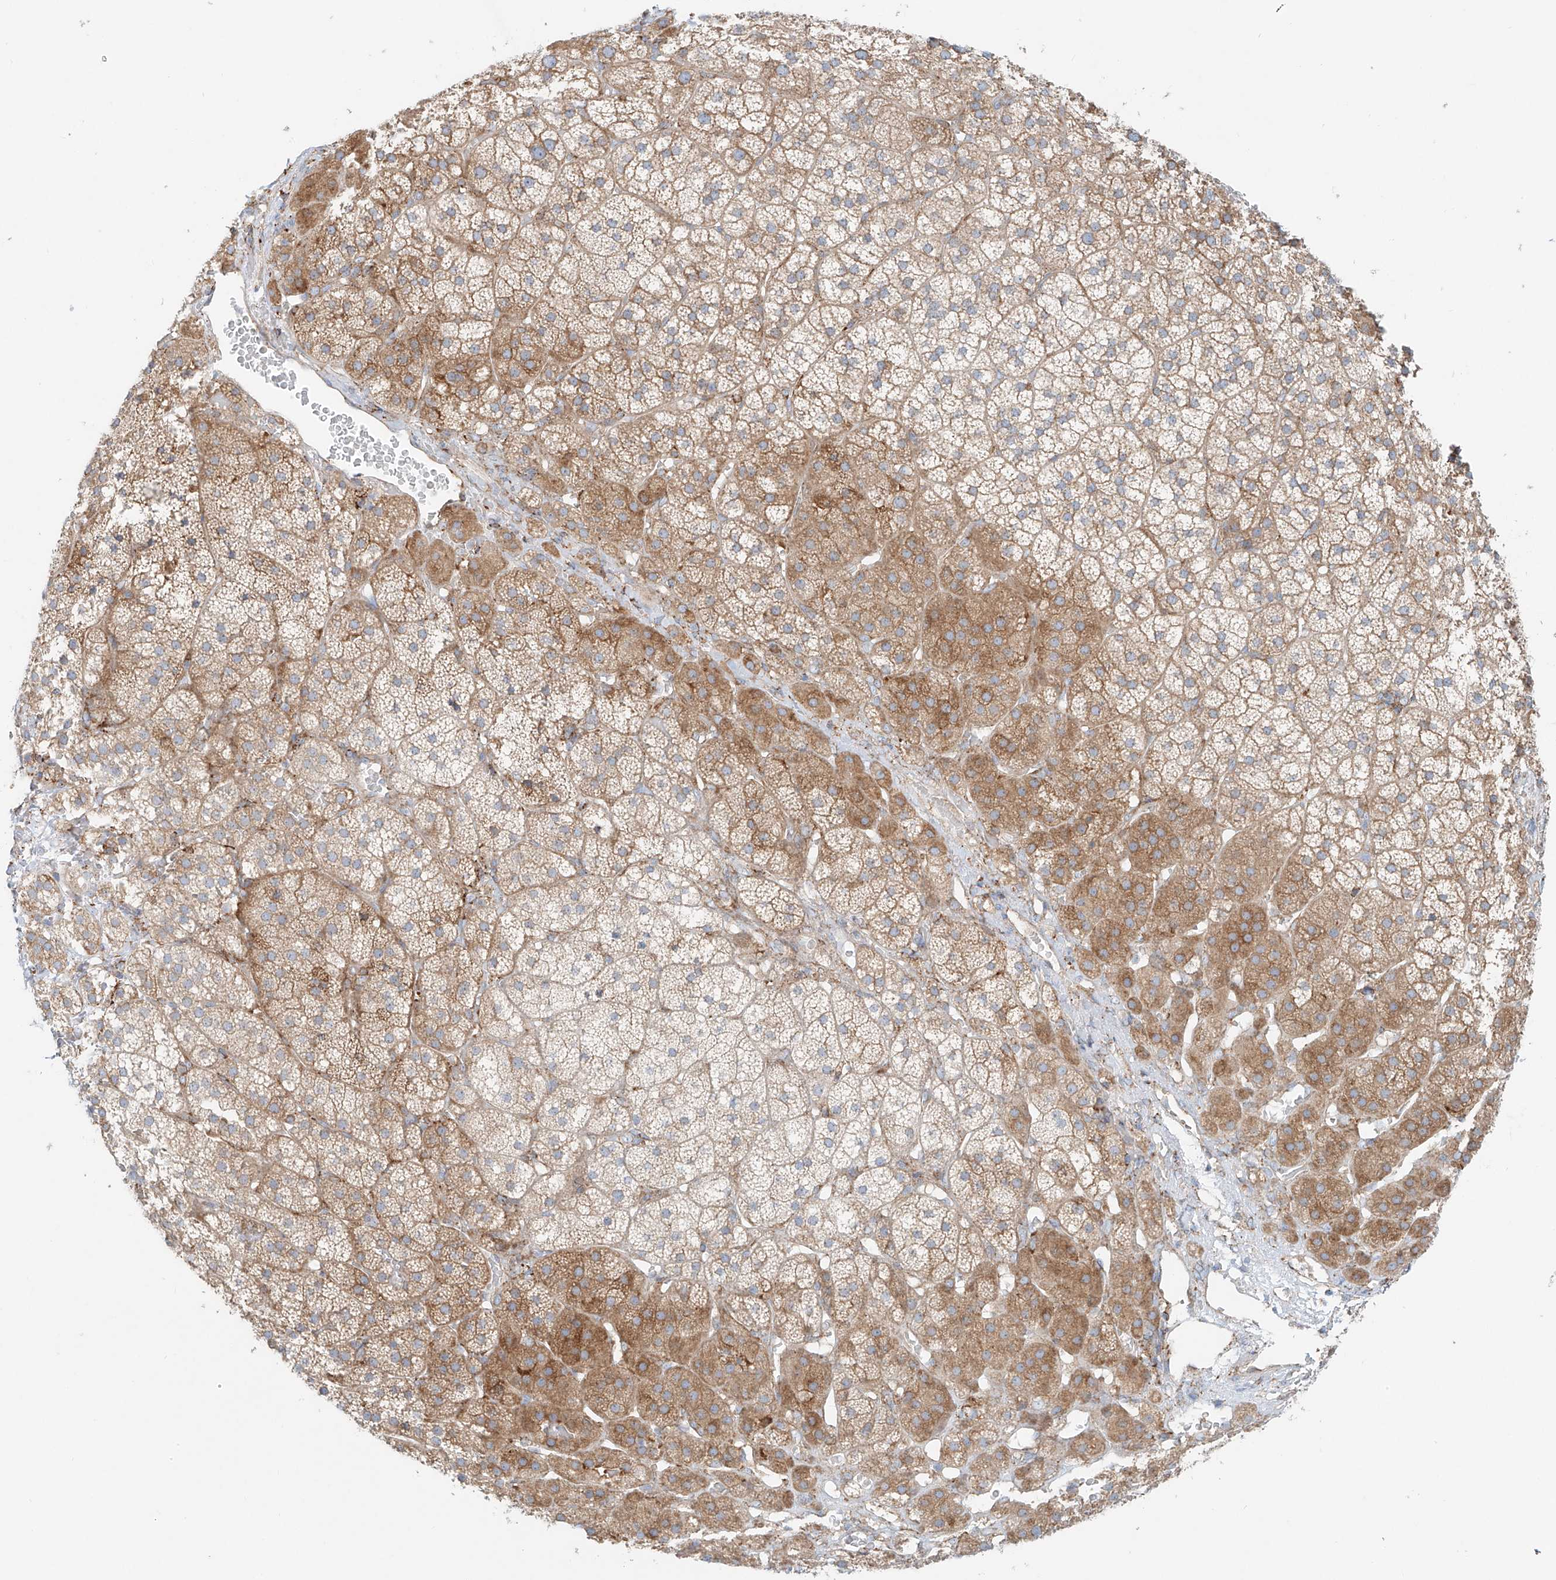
{"staining": {"intensity": "moderate", "quantity": ">75%", "location": "cytoplasmic/membranous"}, "tissue": "adrenal gland", "cell_type": "Glandular cells", "image_type": "normal", "snomed": [{"axis": "morphology", "description": "Normal tissue, NOS"}, {"axis": "topography", "description": "Adrenal gland"}], "caption": "DAB immunohistochemical staining of benign human adrenal gland demonstrates moderate cytoplasmic/membranous protein expression in about >75% of glandular cells. (brown staining indicates protein expression, while blue staining denotes nuclei).", "gene": "EIPR1", "patient": {"sex": "female", "age": 44}}